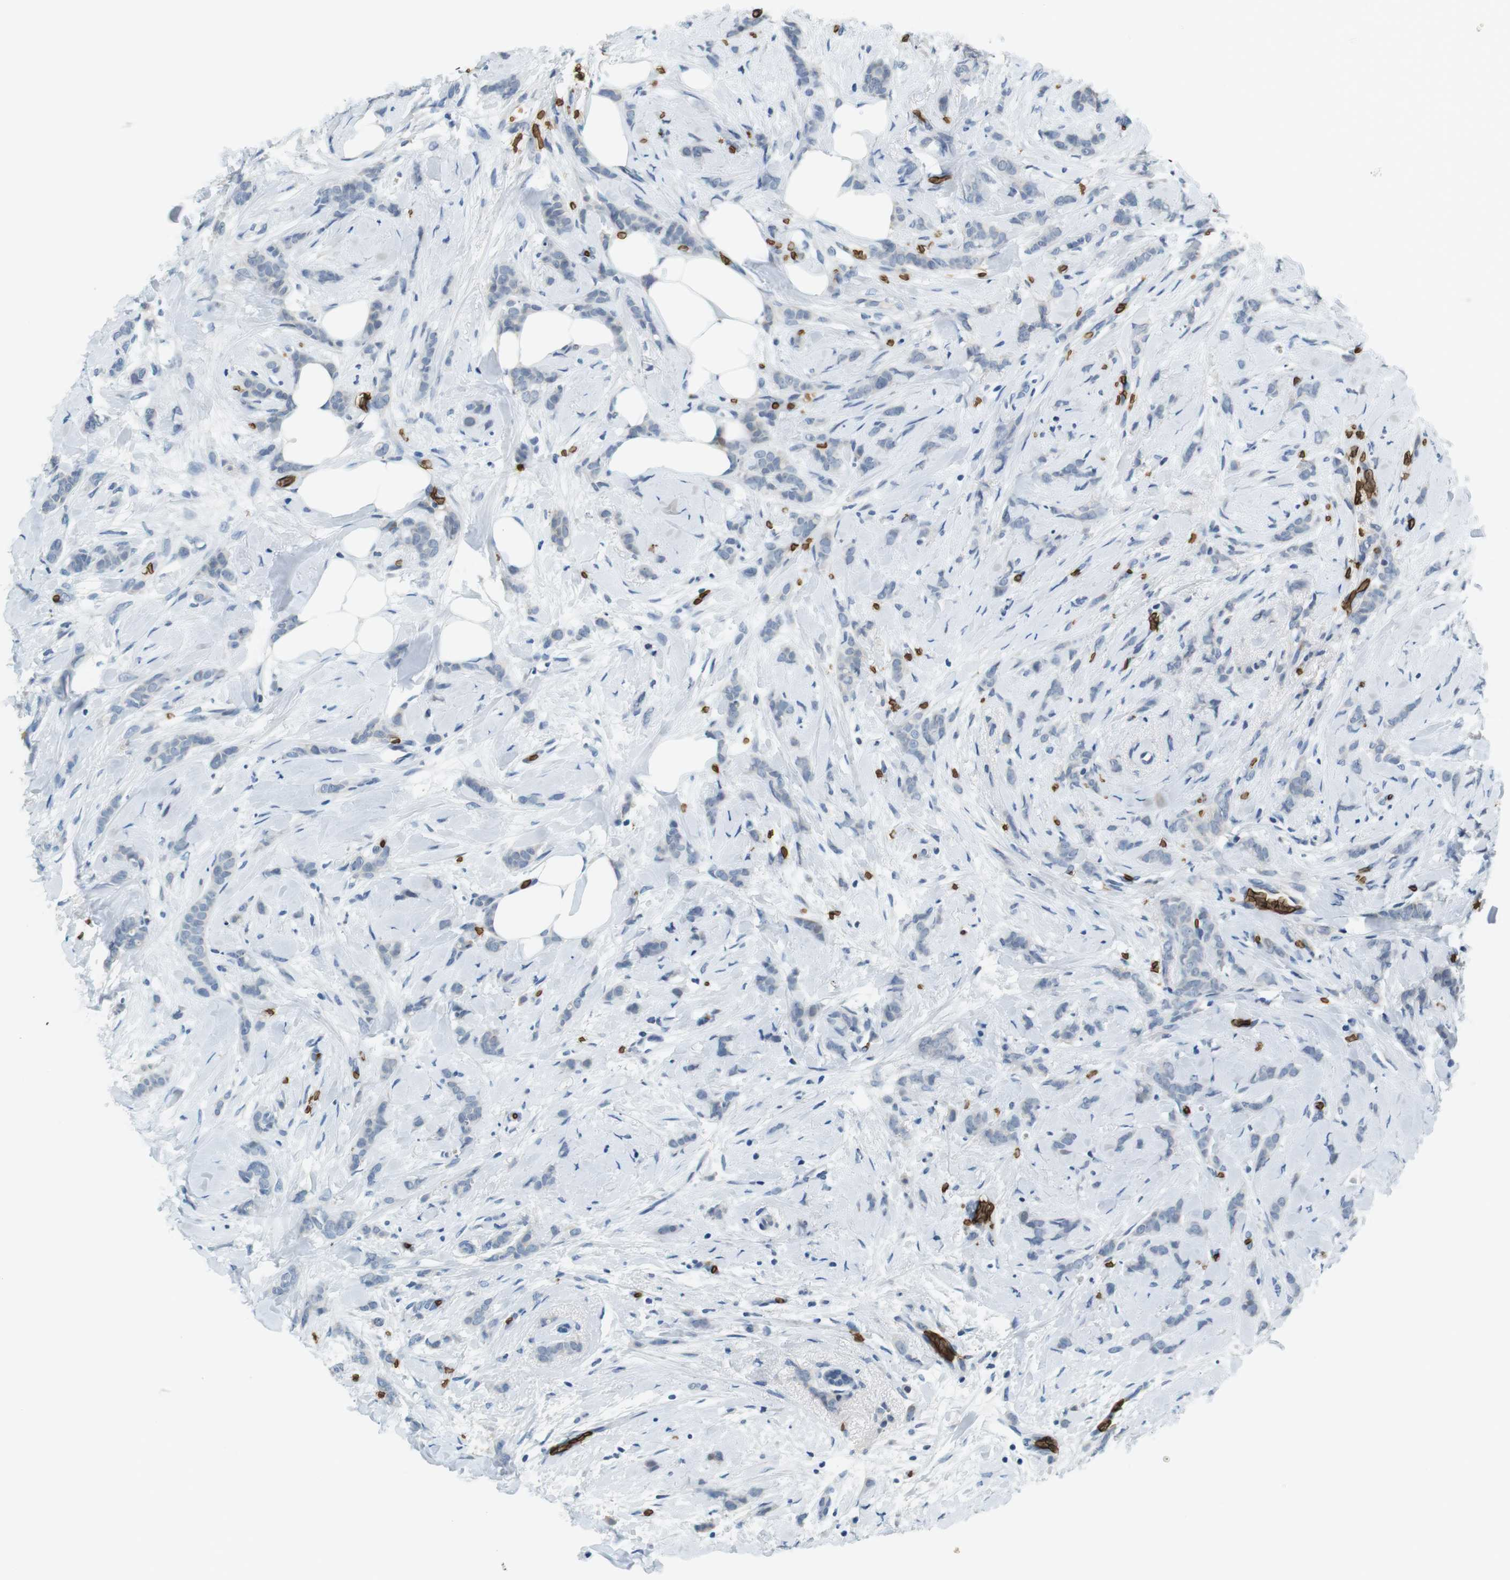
{"staining": {"intensity": "negative", "quantity": "none", "location": "none"}, "tissue": "breast cancer", "cell_type": "Tumor cells", "image_type": "cancer", "snomed": [{"axis": "morphology", "description": "Lobular carcinoma, in situ"}, {"axis": "morphology", "description": "Lobular carcinoma"}, {"axis": "topography", "description": "Breast"}], "caption": "Micrograph shows no significant protein positivity in tumor cells of lobular carcinoma in situ (breast).", "gene": "SLC4A1", "patient": {"sex": "female", "age": 41}}